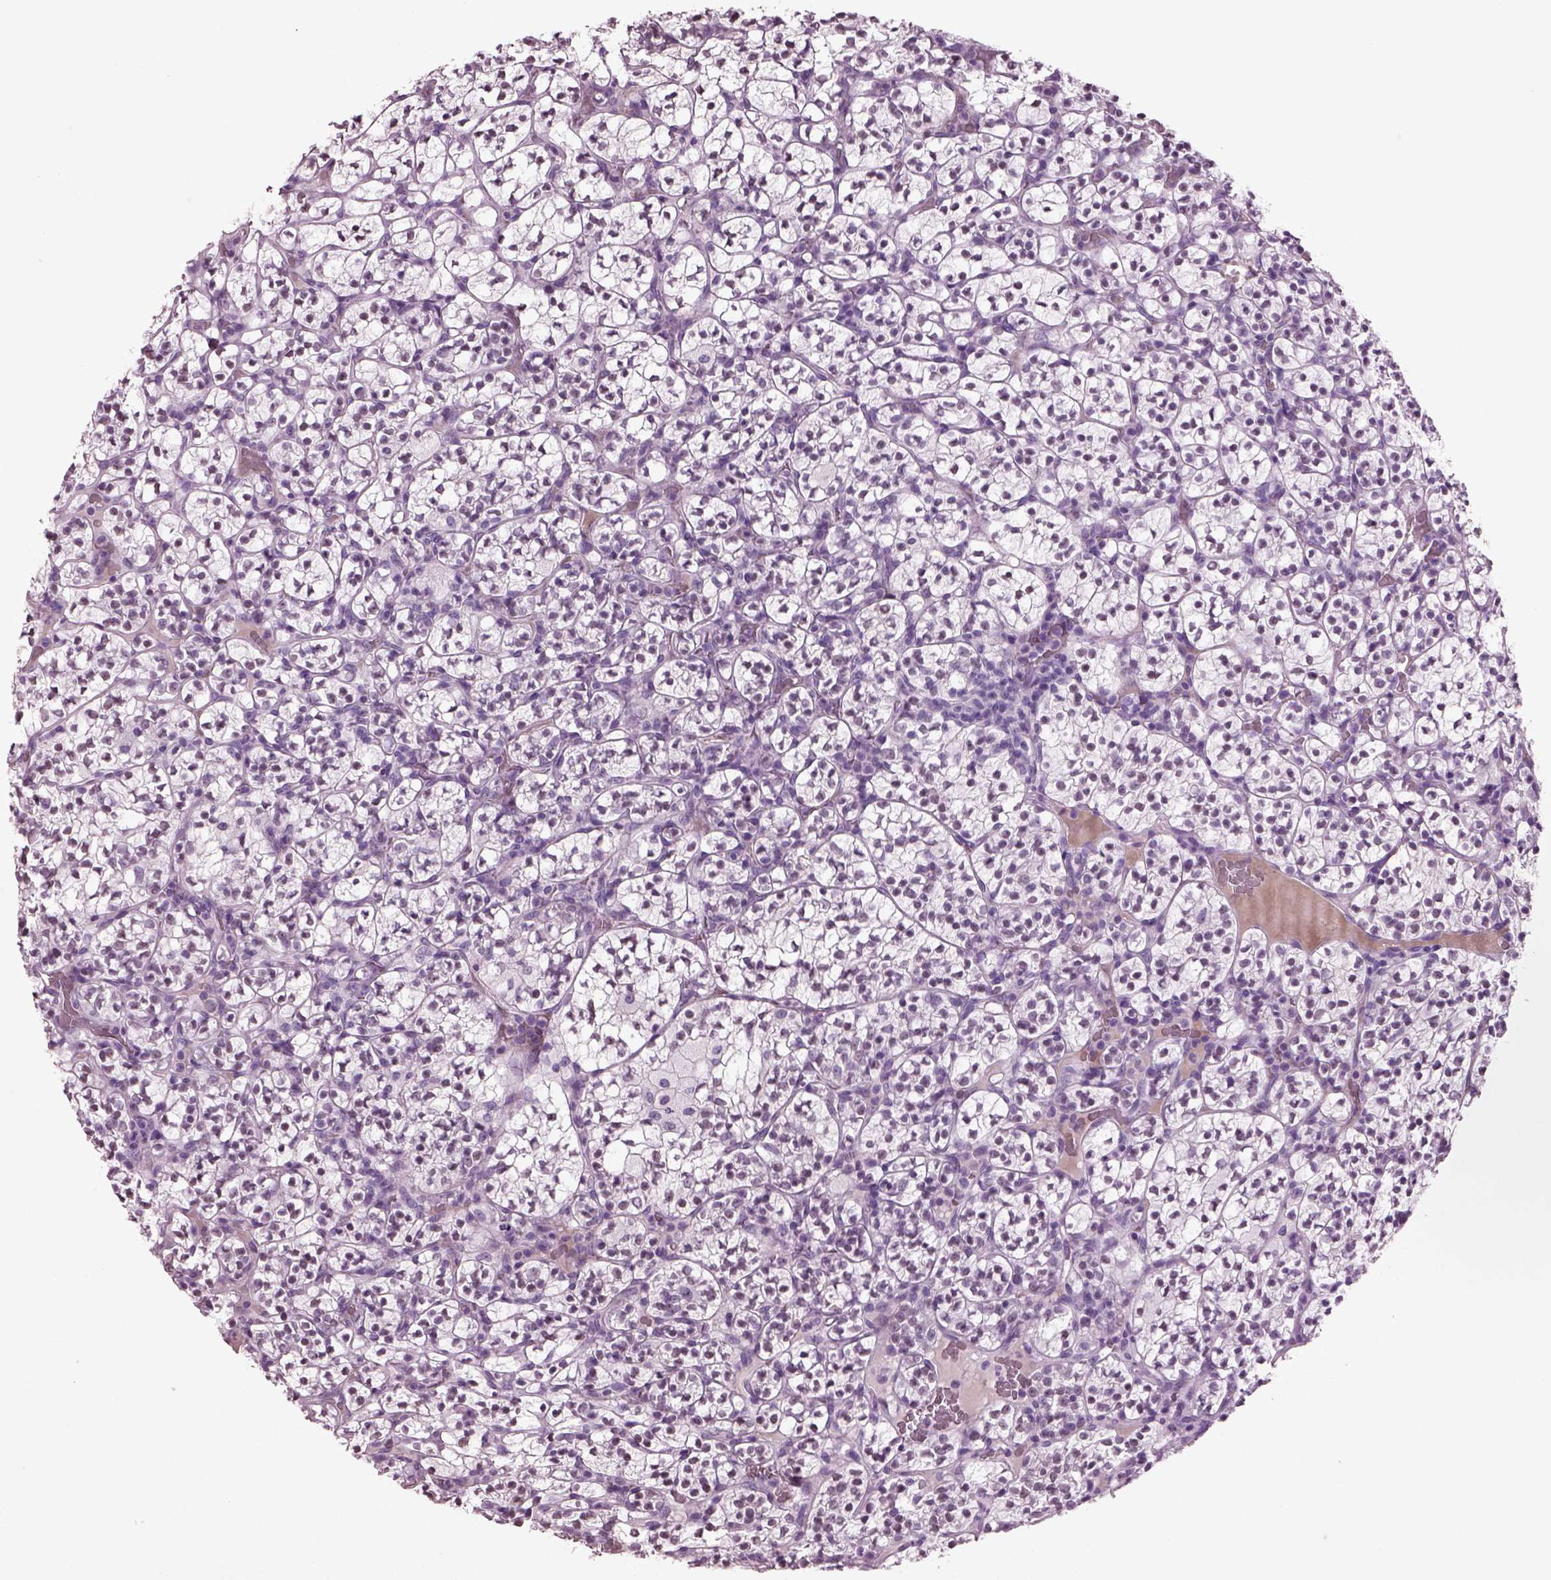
{"staining": {"intensity": "negative", "quantity": "none", "location": "none"}, "tissue": "renal cancer", "cell_type": "Tumor cells", "image_type": "cancer", "snomed": [{"axis": "morphology", "description": "Adenocarcinoma, NOS"}, {"axis": "topography", "description": "Kidney"}], "caption": "A histopathology image of renal adenocarcinoma stained for a protein reveals no brown staining in tumor cells.", "gene": "KRTAP3-2", "patient": {"sex": "female", "age": 89}}